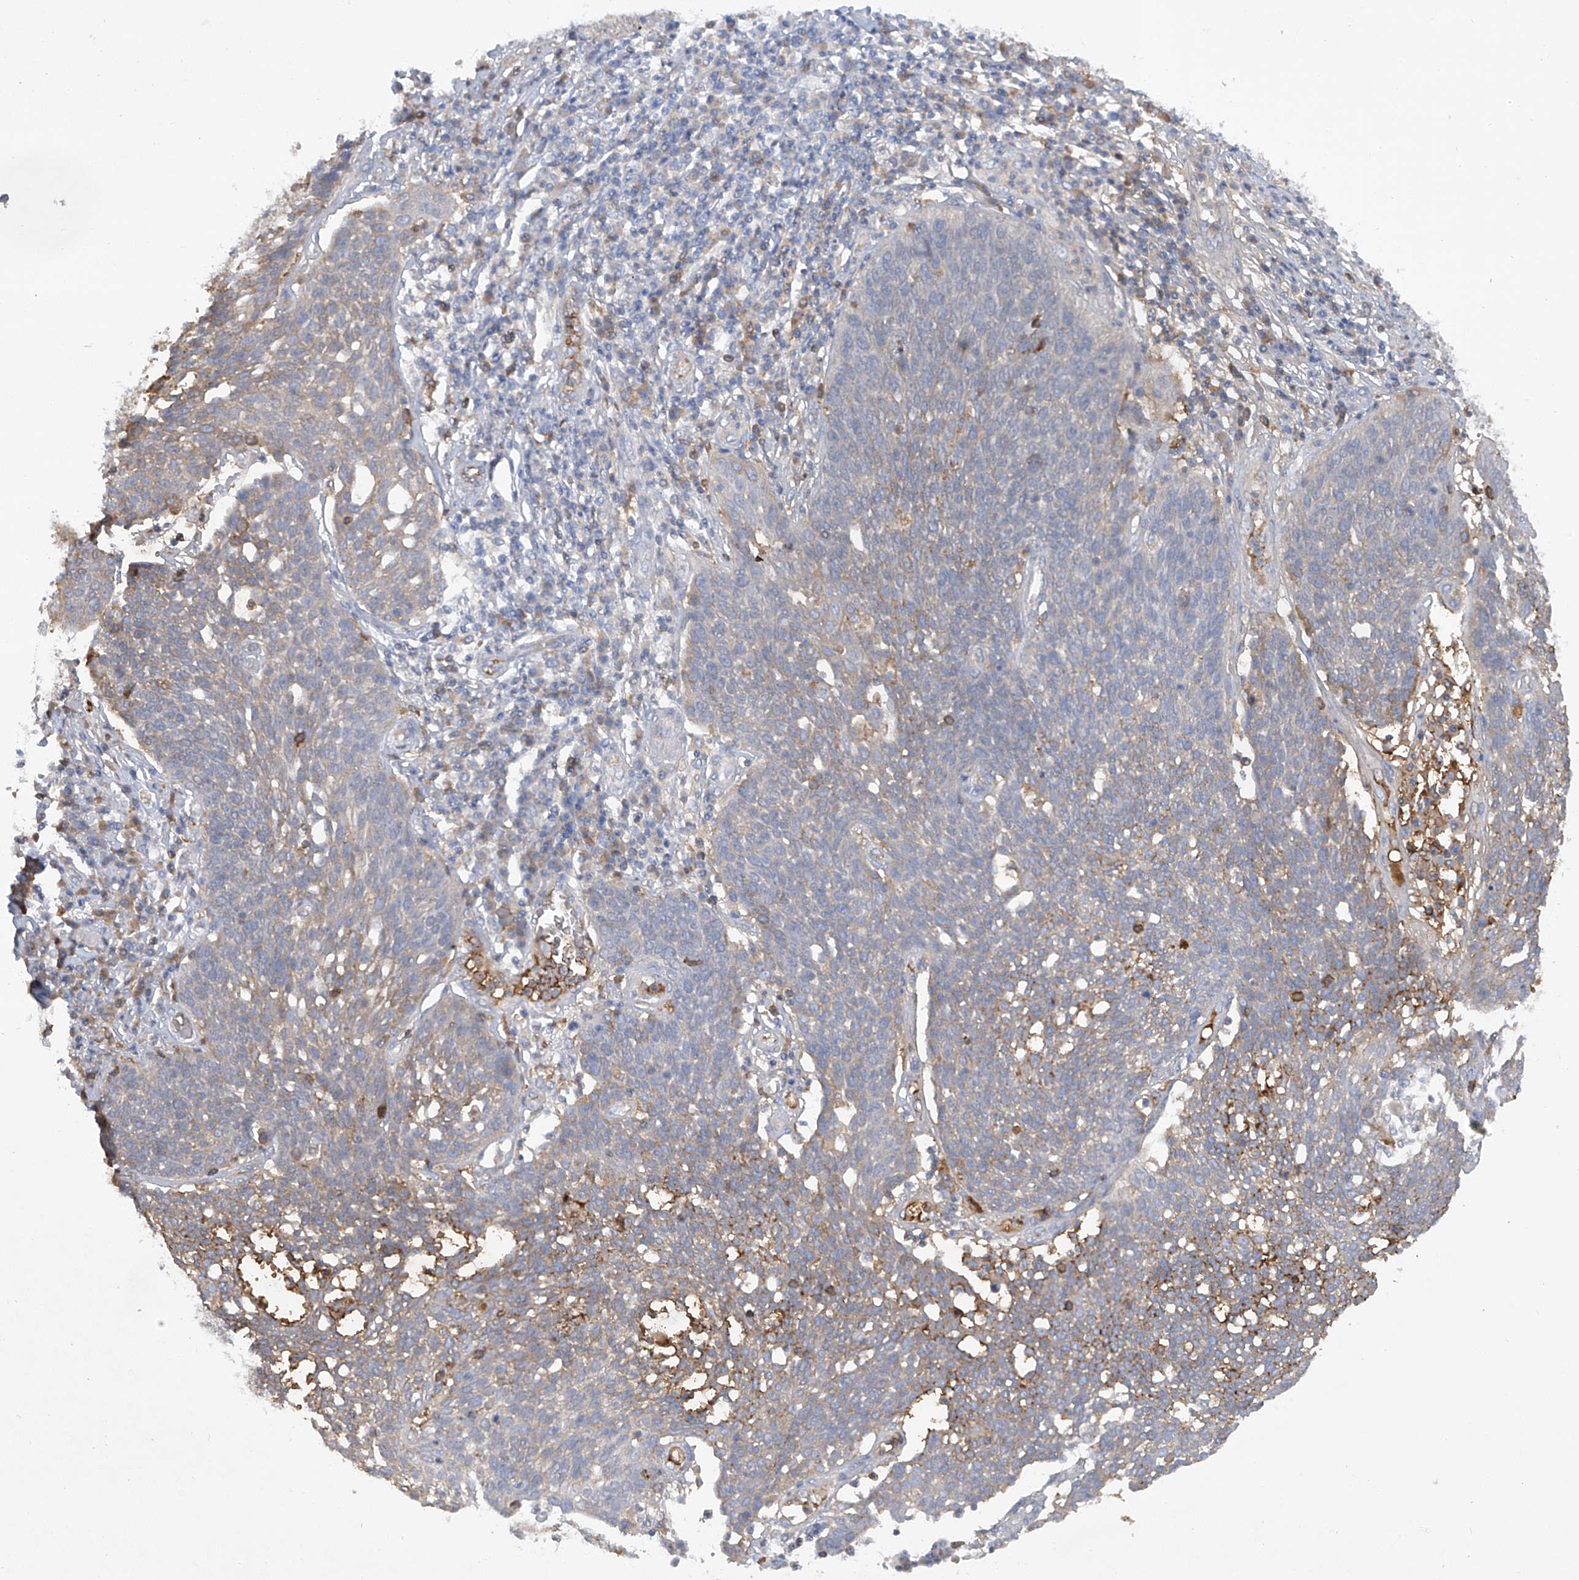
{"staining": {"intensity": "negative", "quantity": "none", "location": "none"}, "tissue": "cervical cancer", "cell_type": "Tumor cells", "image_type": "cancer", "snomed": [{"axis": "morphology", "description": "Squamous cell carcinoma, NOS"}, {"axis": "topography", "description": "Cervix"}], "caption": "Tumor cells show no significant staining in cervical cancer. (DAB (3,3'-diaminobenzidine) IHC with hematoxylin counter stain).", "gene": "HAS3", "patient": {"sex": "female", "age": 34}}